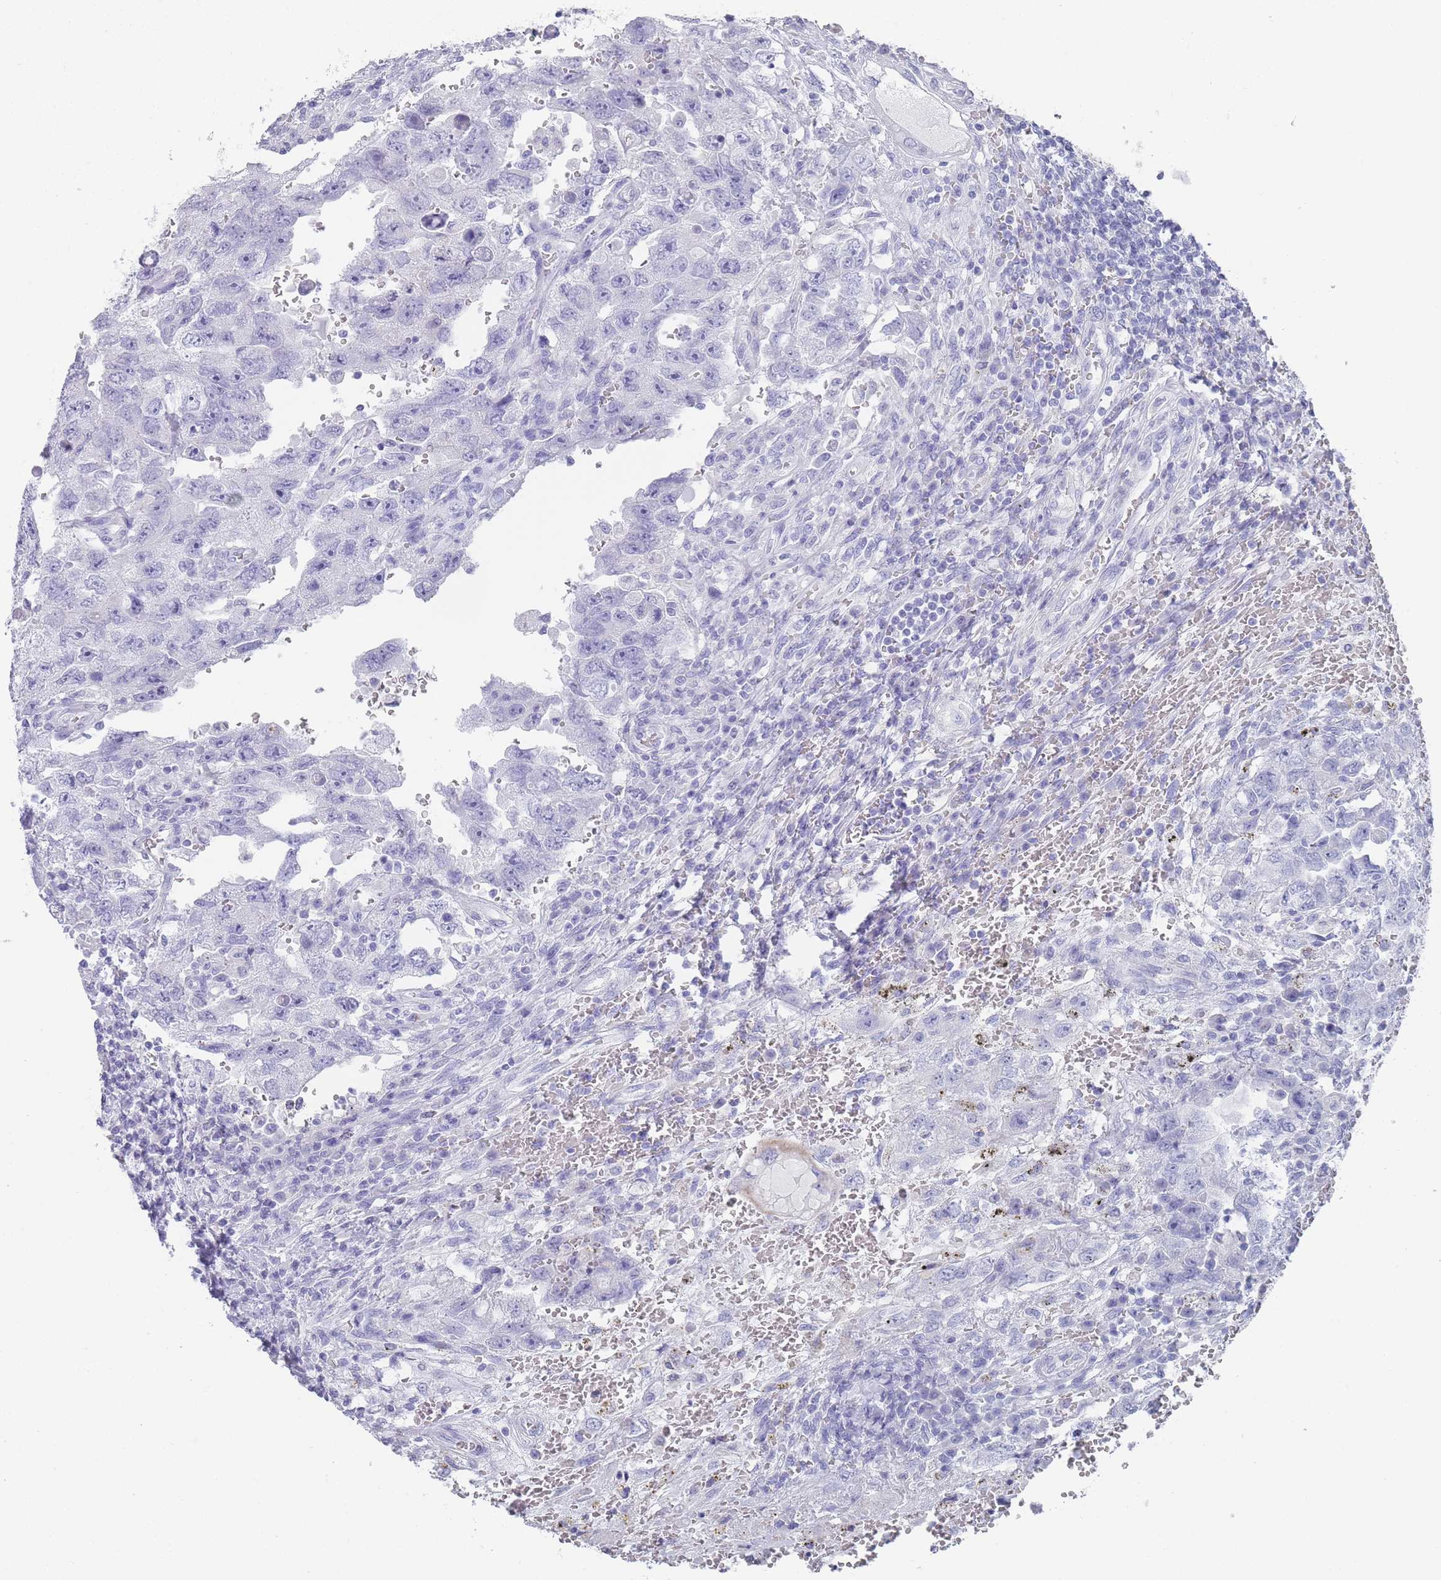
{"staining": {"intensity": "negative", "quantity": "none", "location": "none"}, "tissue": "testis cancer", "cell_type": "Tumor cells", "image_type": "cancer", "snomed": [{"axis": "morphology", "description": "Carcinoma, Embryonal, NOS"}, {"axis": "topography", "description": "Testis"}], "caption": "Histopathology image shows no protein positivity in tumor cells of testis cancer (embryonal carcinoma) tissue.", "gene": "RAB2B", "patient": {"sex": "male", "age": 26}}